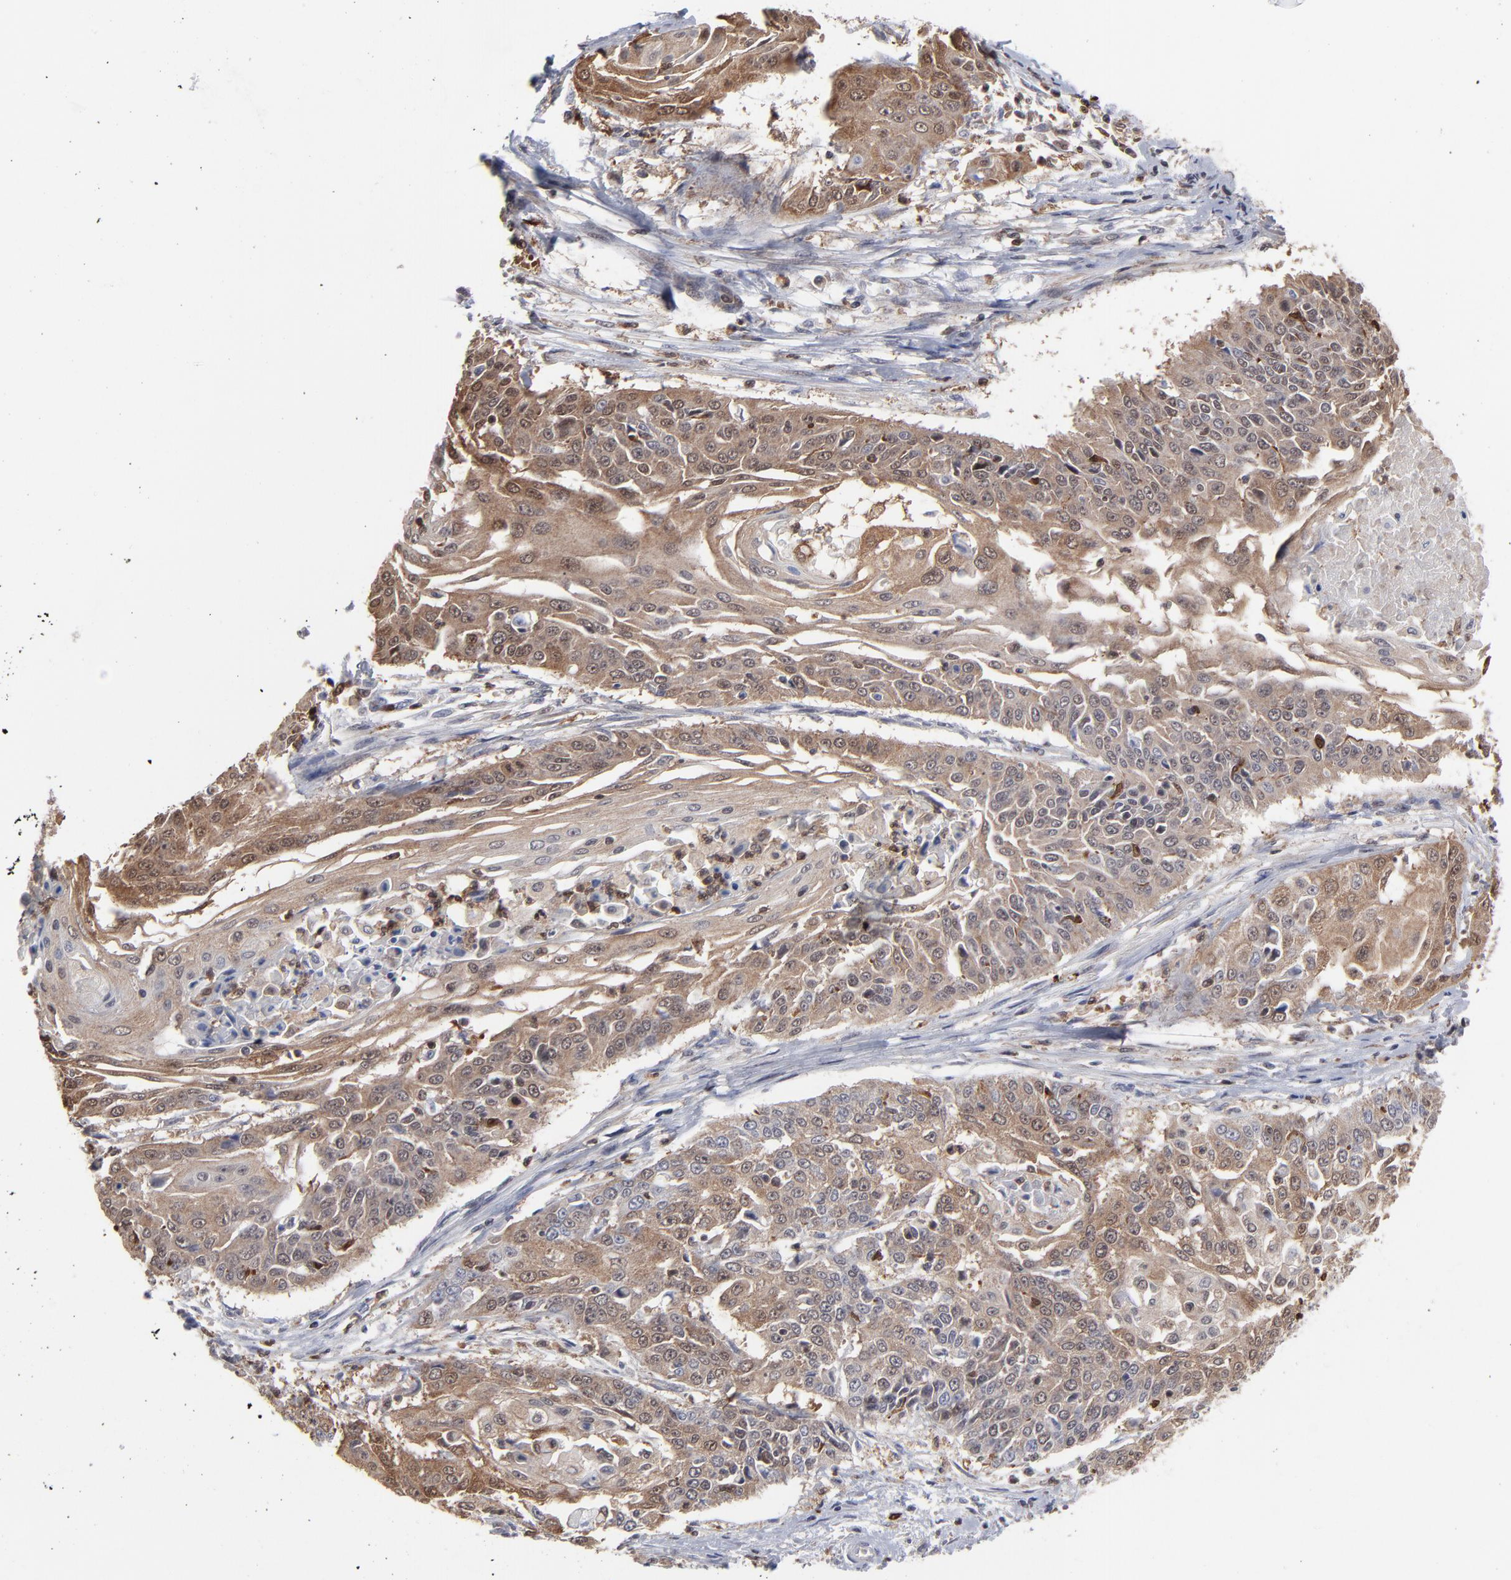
{"staining": {"intensity": "moderate", "quantity": ">75%", "location": "cytoplasmic/membranous"}, "tissue": "cervical cancer", "cell_type": "Tumor cells", "image_type": "cancer", "snomed": [{"axis": "morphology", "description": "Squamous cell carcinoma, NOS"}, {"axis": "topography", "description": "Cervix"}], "caption": "IHC of cervical squamous cell carcinoma displays medium levels of moderate cytoplasmic/membranous positivity in approximately >75% of tumor cells.", "gene": "MAP2K1", "patient": {"sex": "female", "age": 64}}